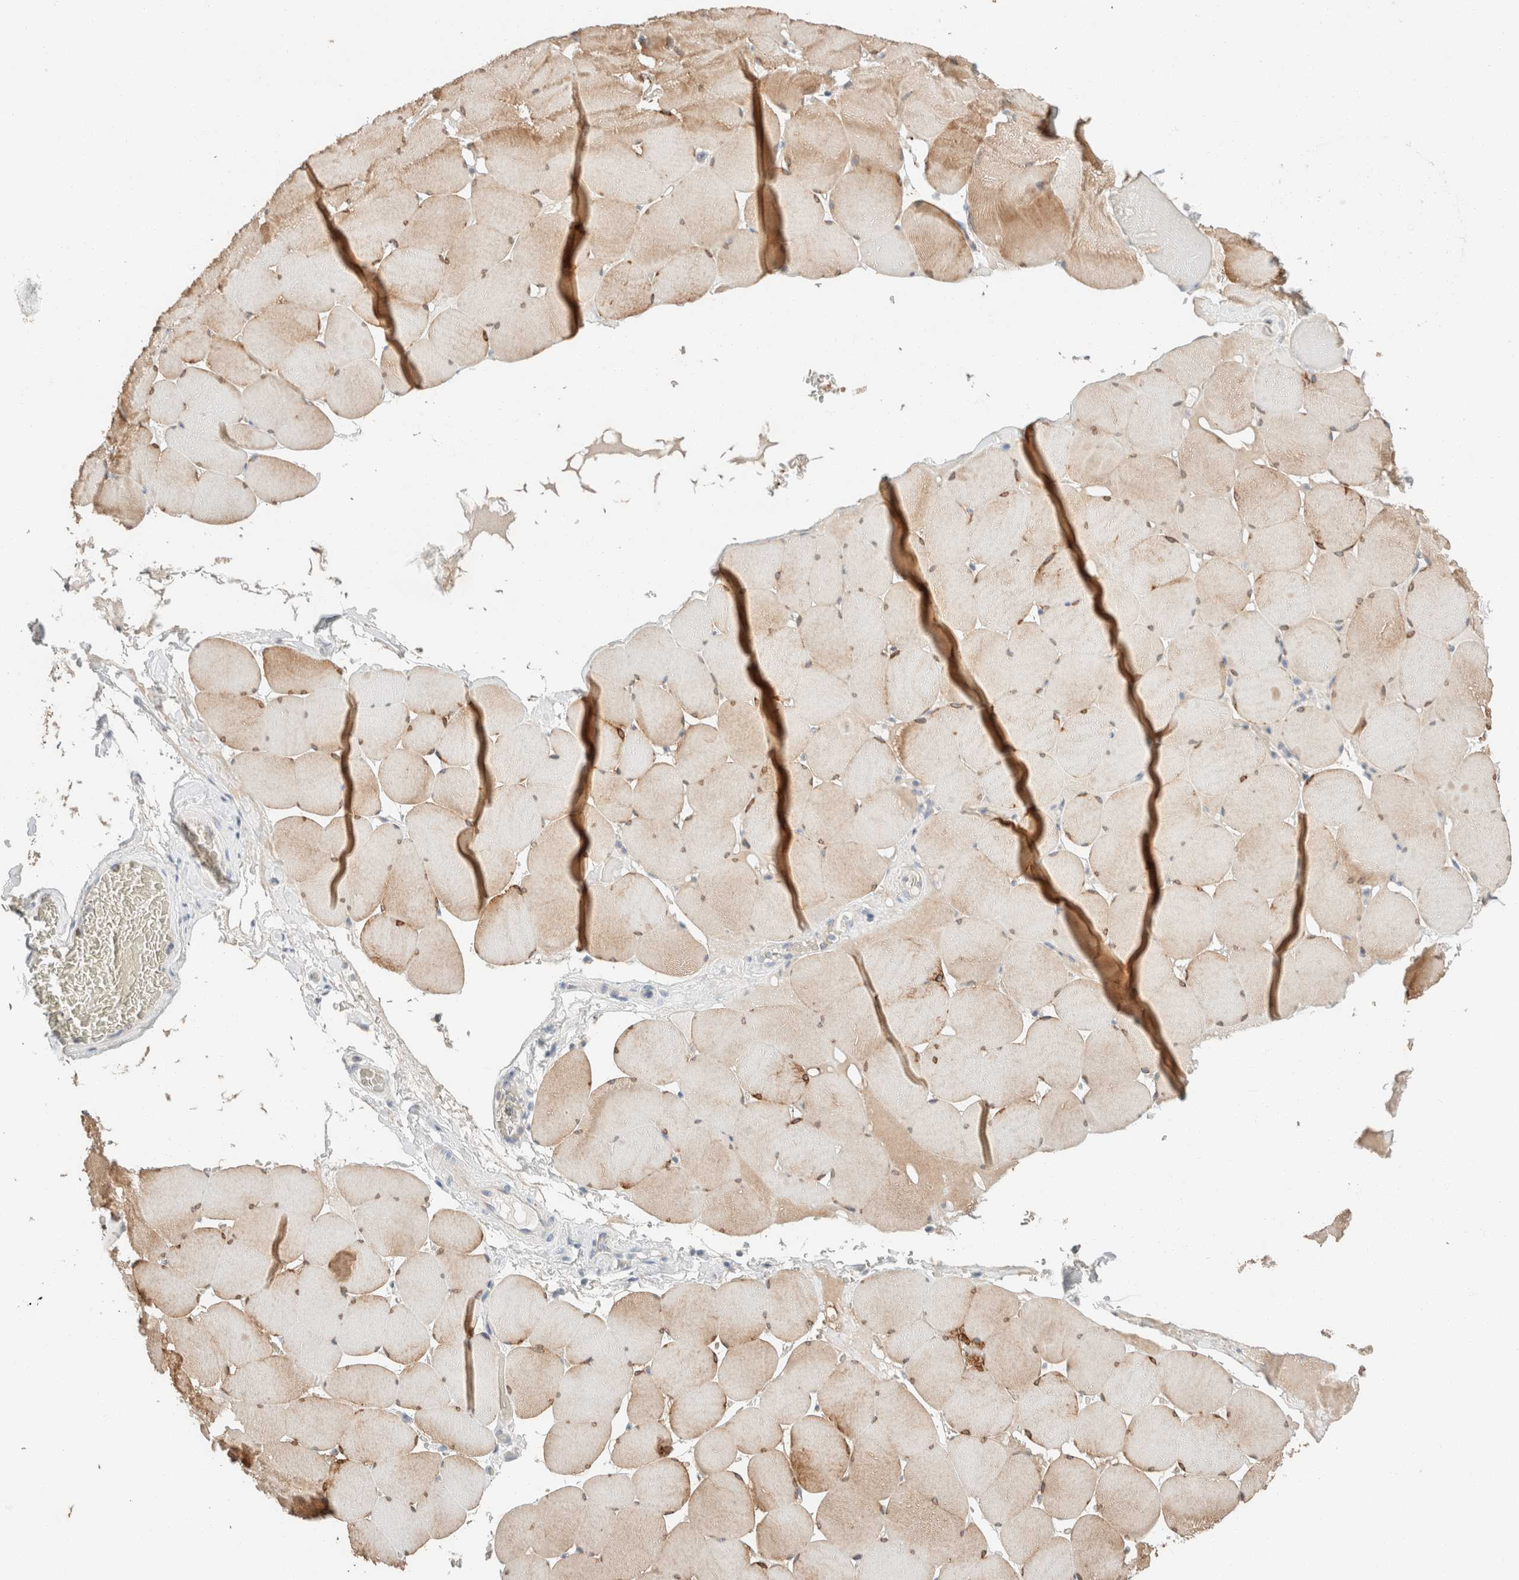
{"staining": {"intensity": "moderate", "quantity": ">75%", "location": "cytoplasmic/membranous,nuclear"}, "tissue": "skeletal muscle", "cell_type": "Myocytes", "image_type": "normal", "snomed": [{"axis": "morphology", "description": "Normal tissue, NOS"}, {"axis": "topography", "description": "Skeletal muscle"}], "caption": "Immunohistochemistry (IHC) of benign skeletal muscle reveals medium levels of moderate cytoplasmic/membranous,nuclear positivity in about >75% of myocytes. (DAB (3,3'-diaminobenzidine) IHC, brown staining for protein, blue staining for nuclei).", "gene": "TUBD1", "patient": {"sex": "male", "age": 62}}